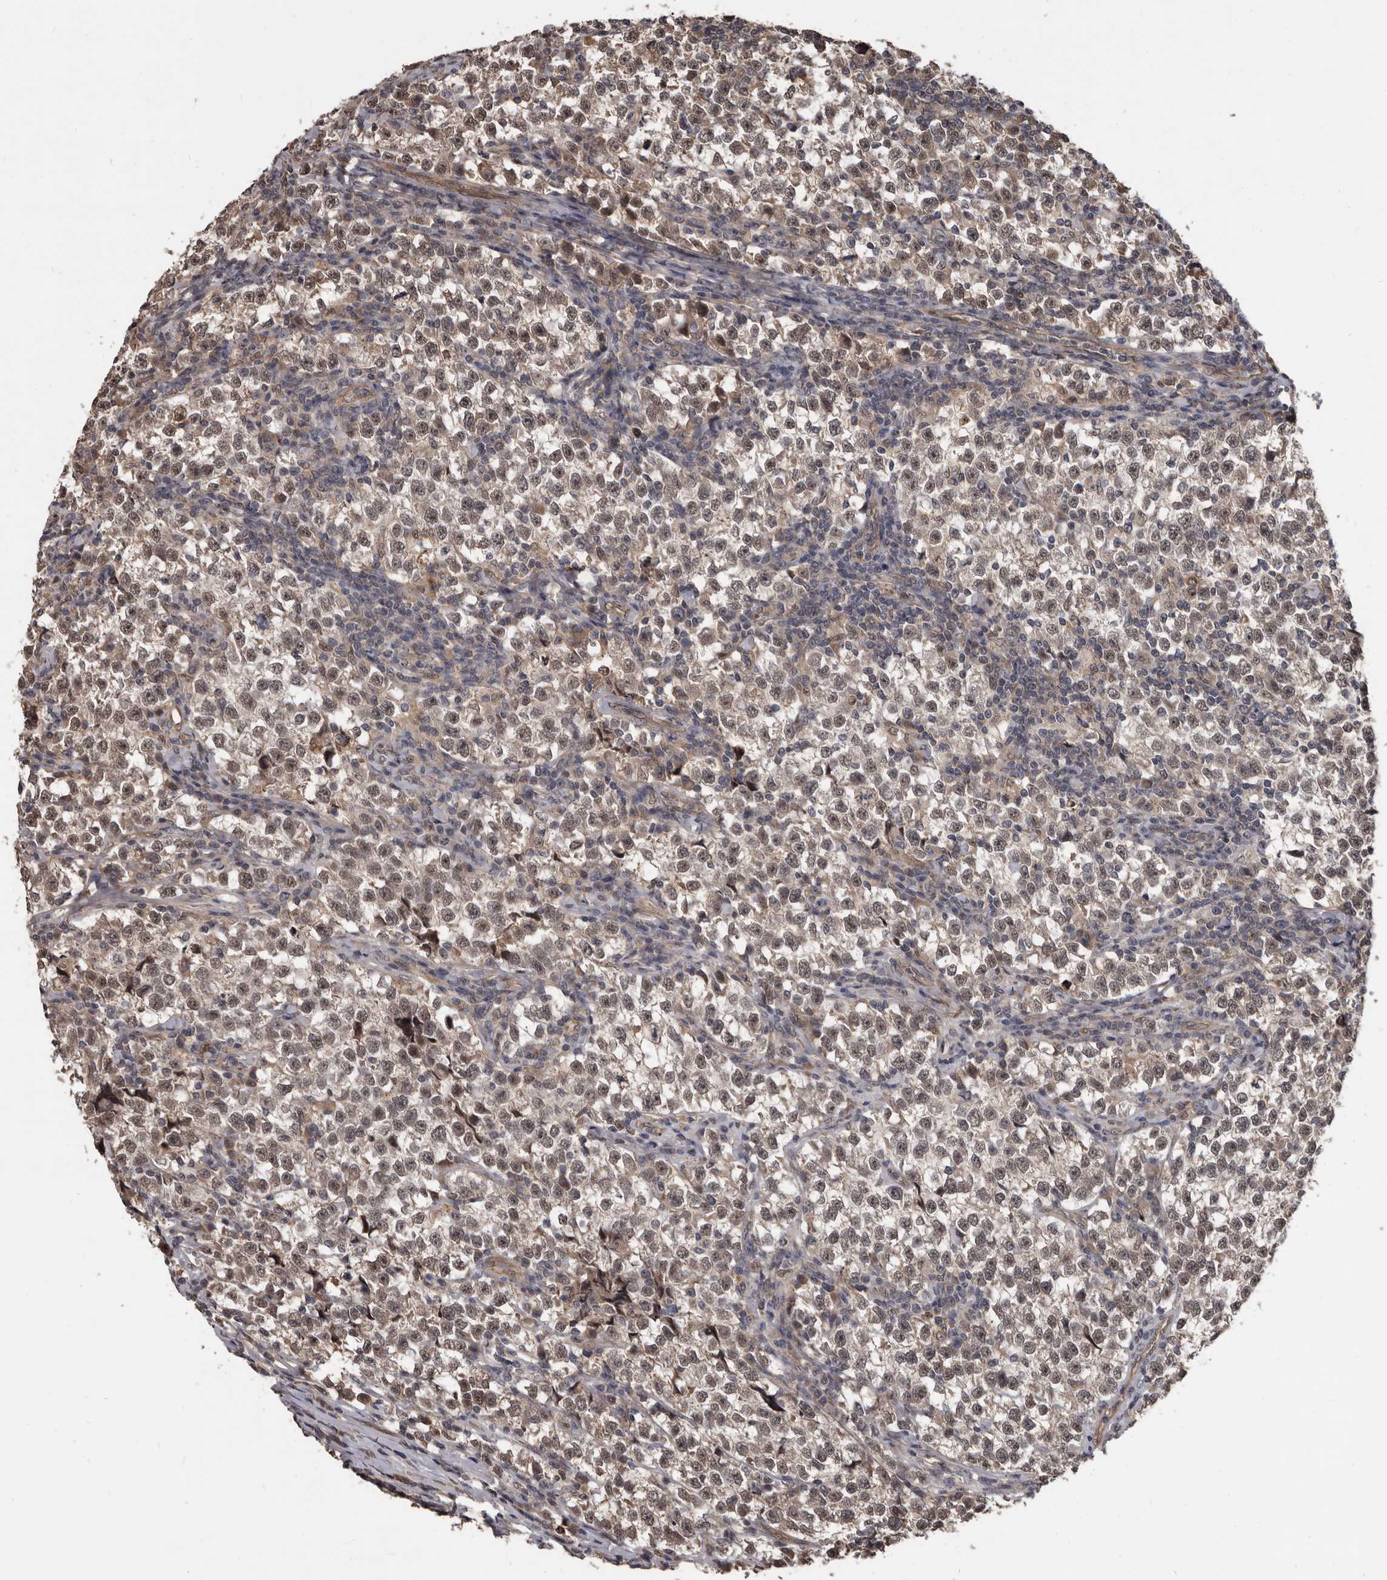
{"staining": {"intensity": "weak", "quantity": ">75%", "location": "nuclear"}, "tissue": "testis cancer", "cell_type": "Tumor cells", "image_type": "cancer", "snomed": [{"axis": "morphology", "description": "Normal tissue, NOS"}, {"axis": "morphology", "description": "Seminoma, NOS"}, {"axis": "topography", "description": "Testis"}], "caption": "Brown immunohistochemical staining in testis seminoma displays weak nuclear expression in approximately >75% of tumor cells. (brown staining indicates protein expression, while blue staining denotes nuclei).", "gene": "AHR", "patient": {"sex": "male", "age": 43}}